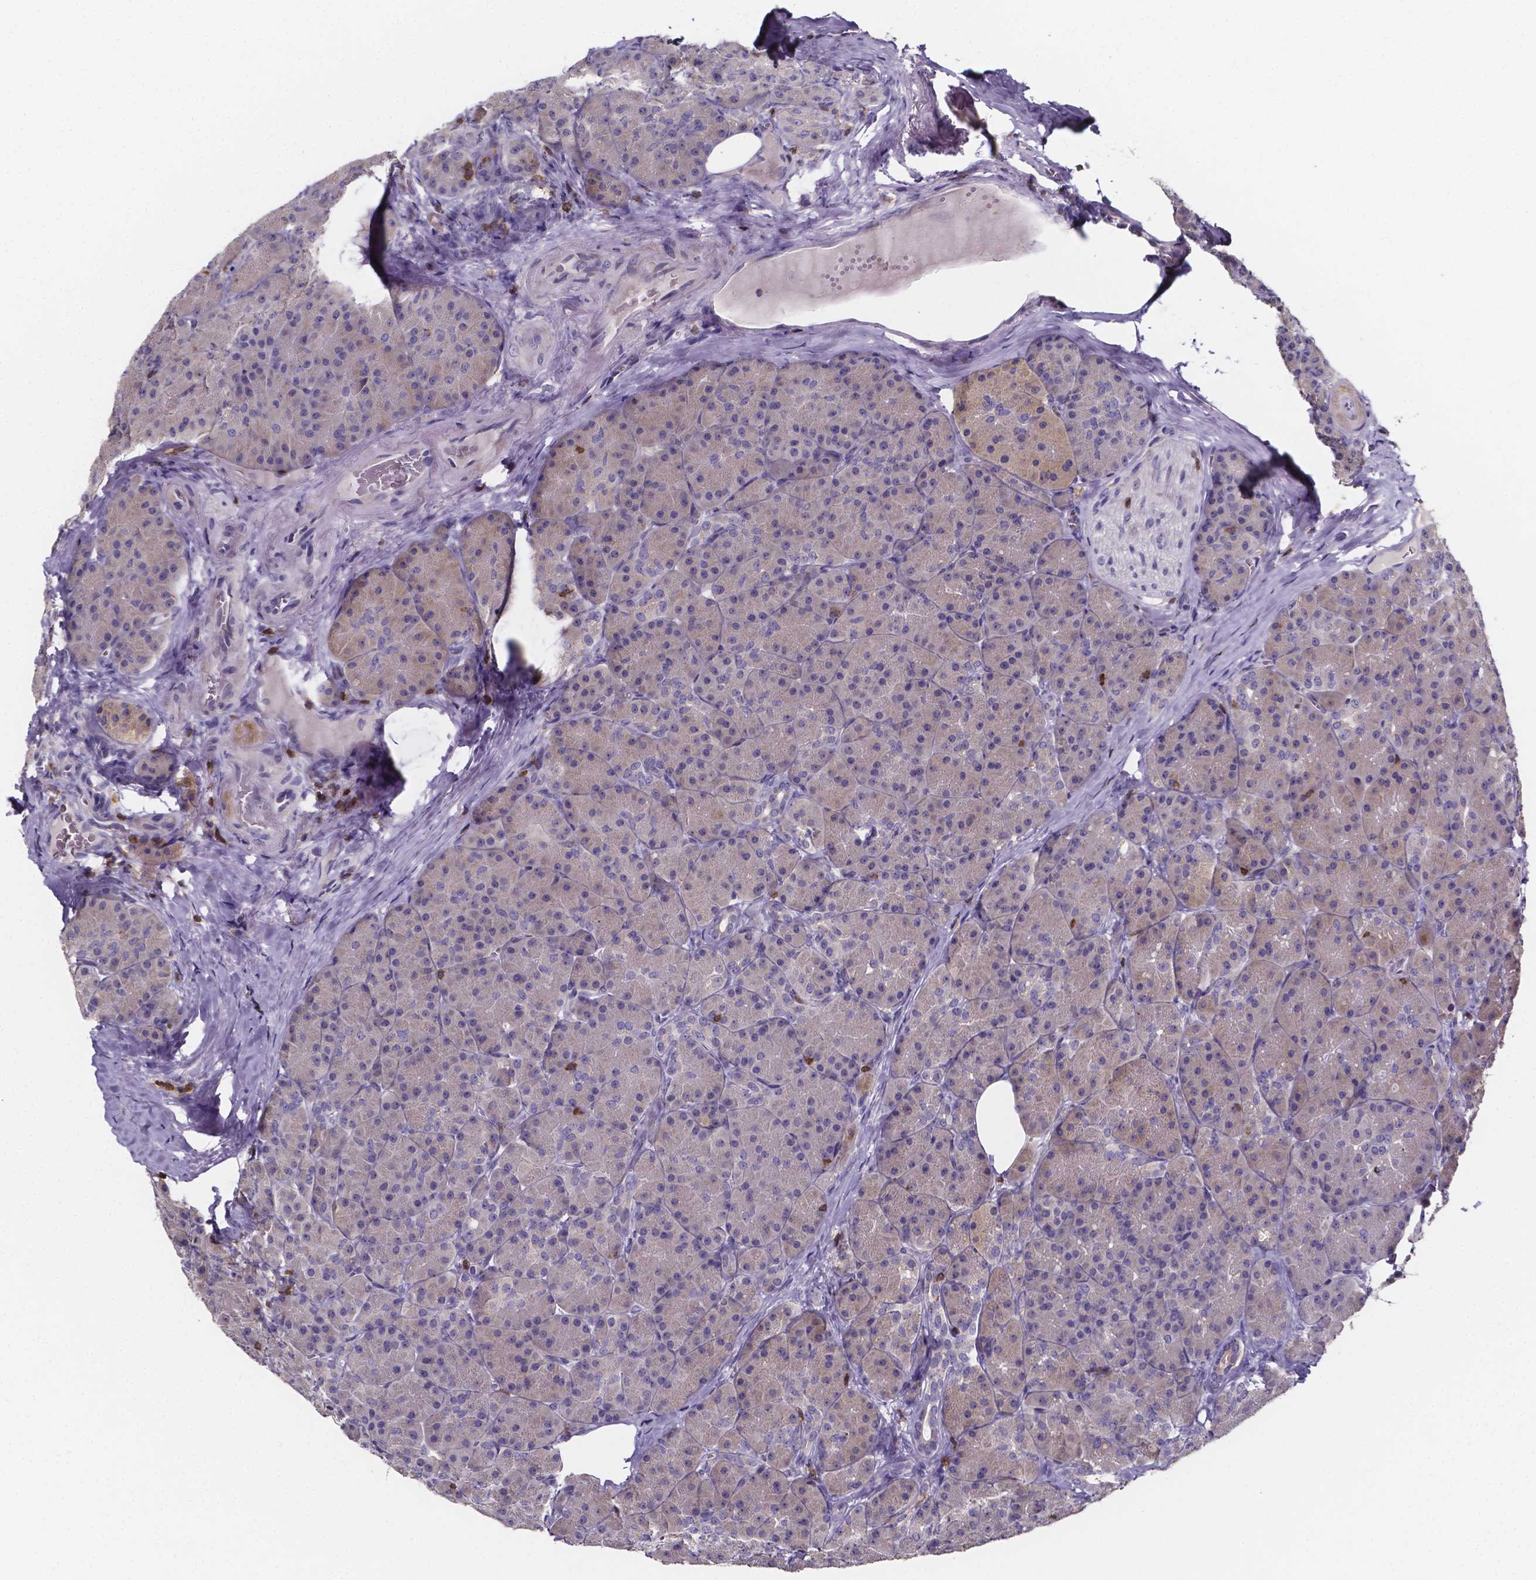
{"staining": {"intensity": "negative", "quantity": "none", "location": "none"}, "tissue": "pancreas", "cell_type": "Exocrine glandular cells", "image_type": "normal", "snomed": [{"axis": "morphology", "description": "Normal tissue, NOS"}, {"axis": "topography", "description": "Pancreas"}], "caption": "Exocrine glandular cells are negative for brown protein staining in benign pancreas. (Stains: DAB (3,3'-diaminobenzidine) IHC with hematoxylin counter stain, Microscopy: brightfield microscopy at high magnification).", "gene": "THEMIS", "patient": {"sex": "male", "age": 57}}